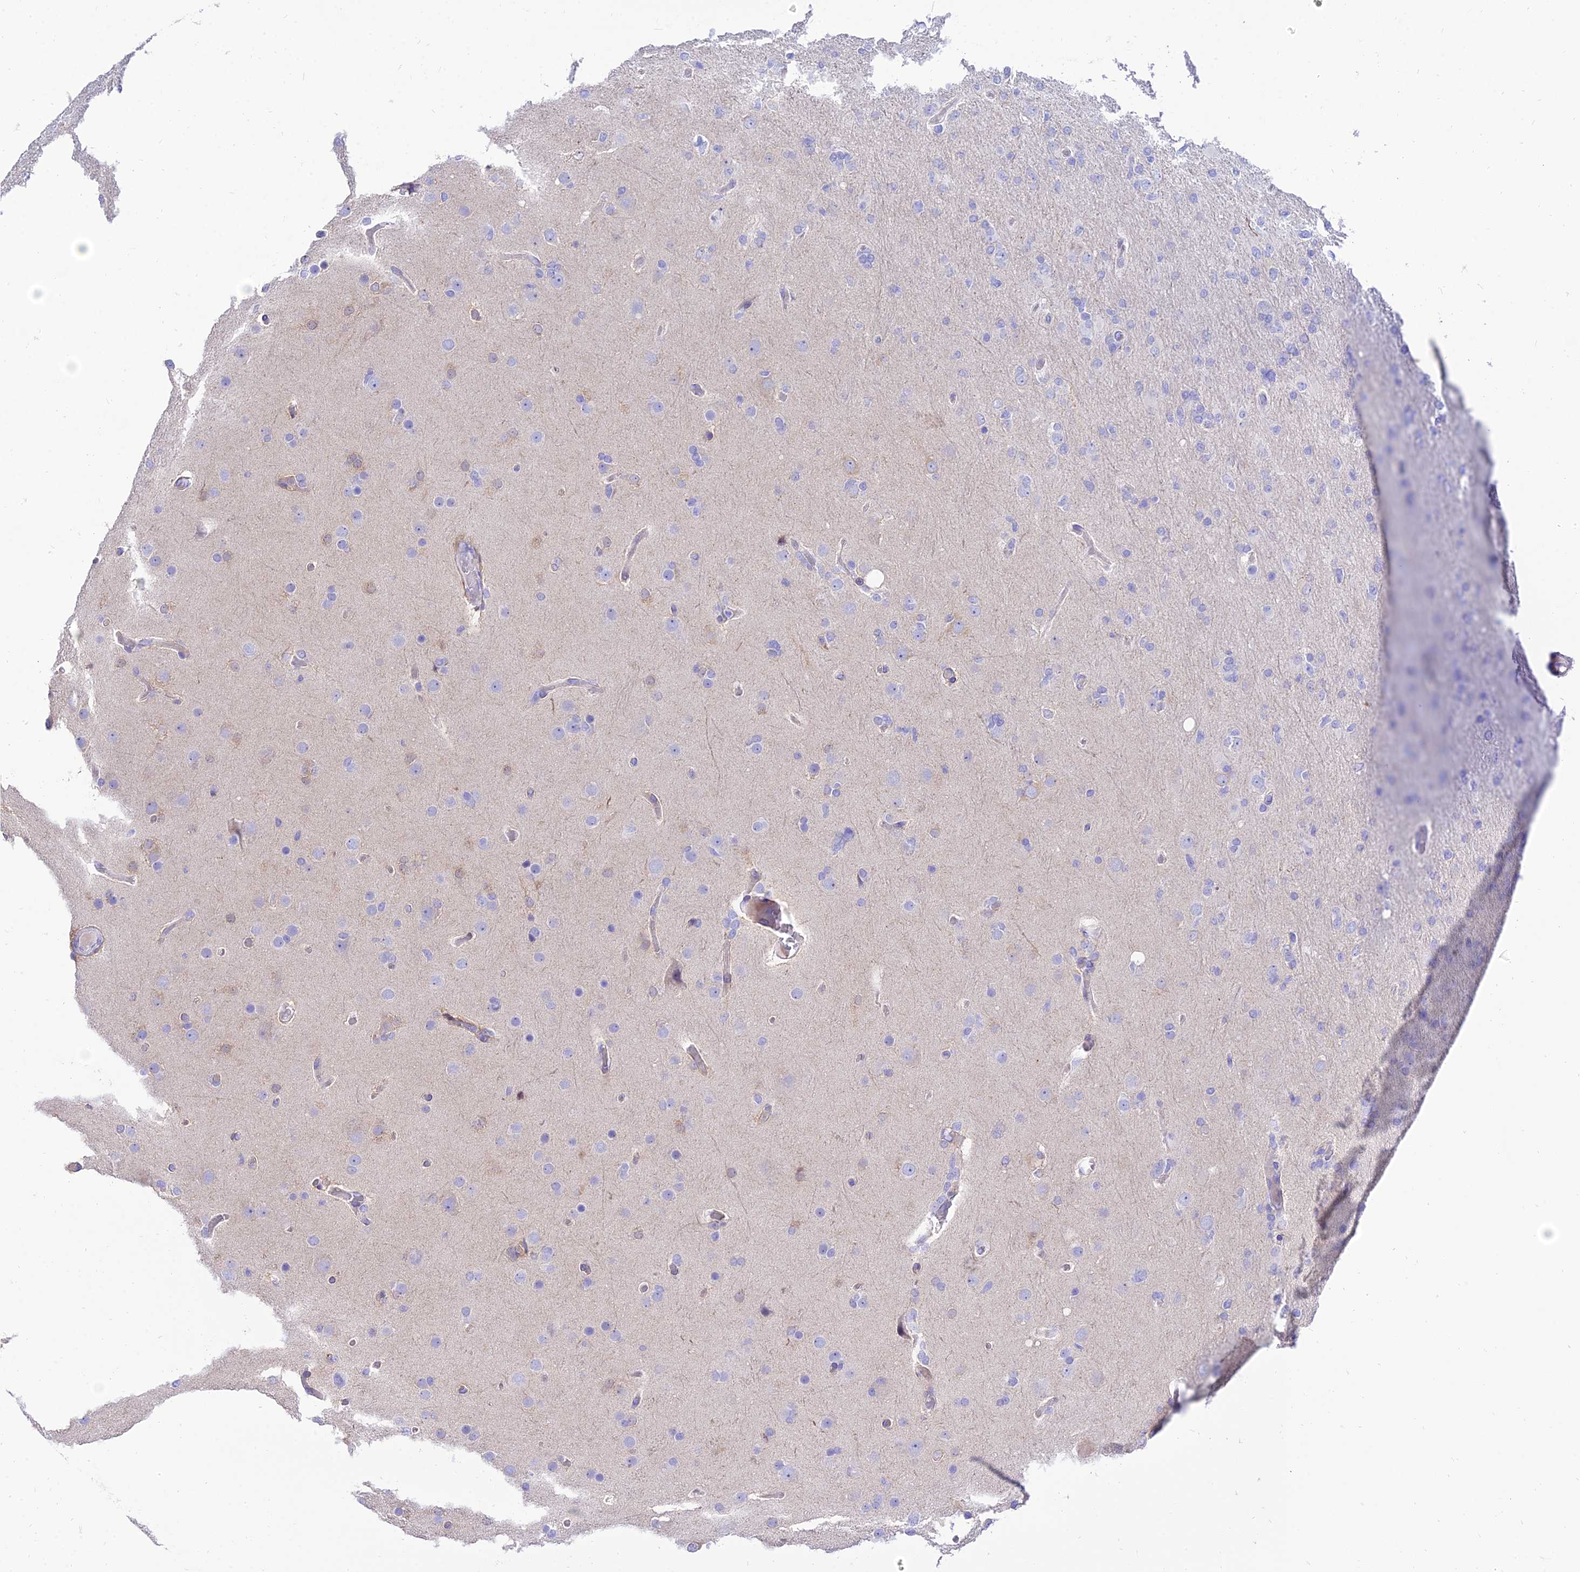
{"staining": {"intensity": "negative", "quantity": "none", "location": "none"}, "tissue": "glioma", "cell_type": "Tumor cells", "image_type": "cancer", "snomed": [{"axis": "morphology", "description": "Glioma, malignant, High grade"}, {"axis": "topography", "description": "Cerebral cortex"}], "caption": "Immunohistochemical staining of human high-grade glioma (malignant) displays no significant positivity in tumor cells. (DAB immunohistochemistry (IHC), high magnification).", "gene": "TAC3", "patient": {"sex": "female", "age": 36}}